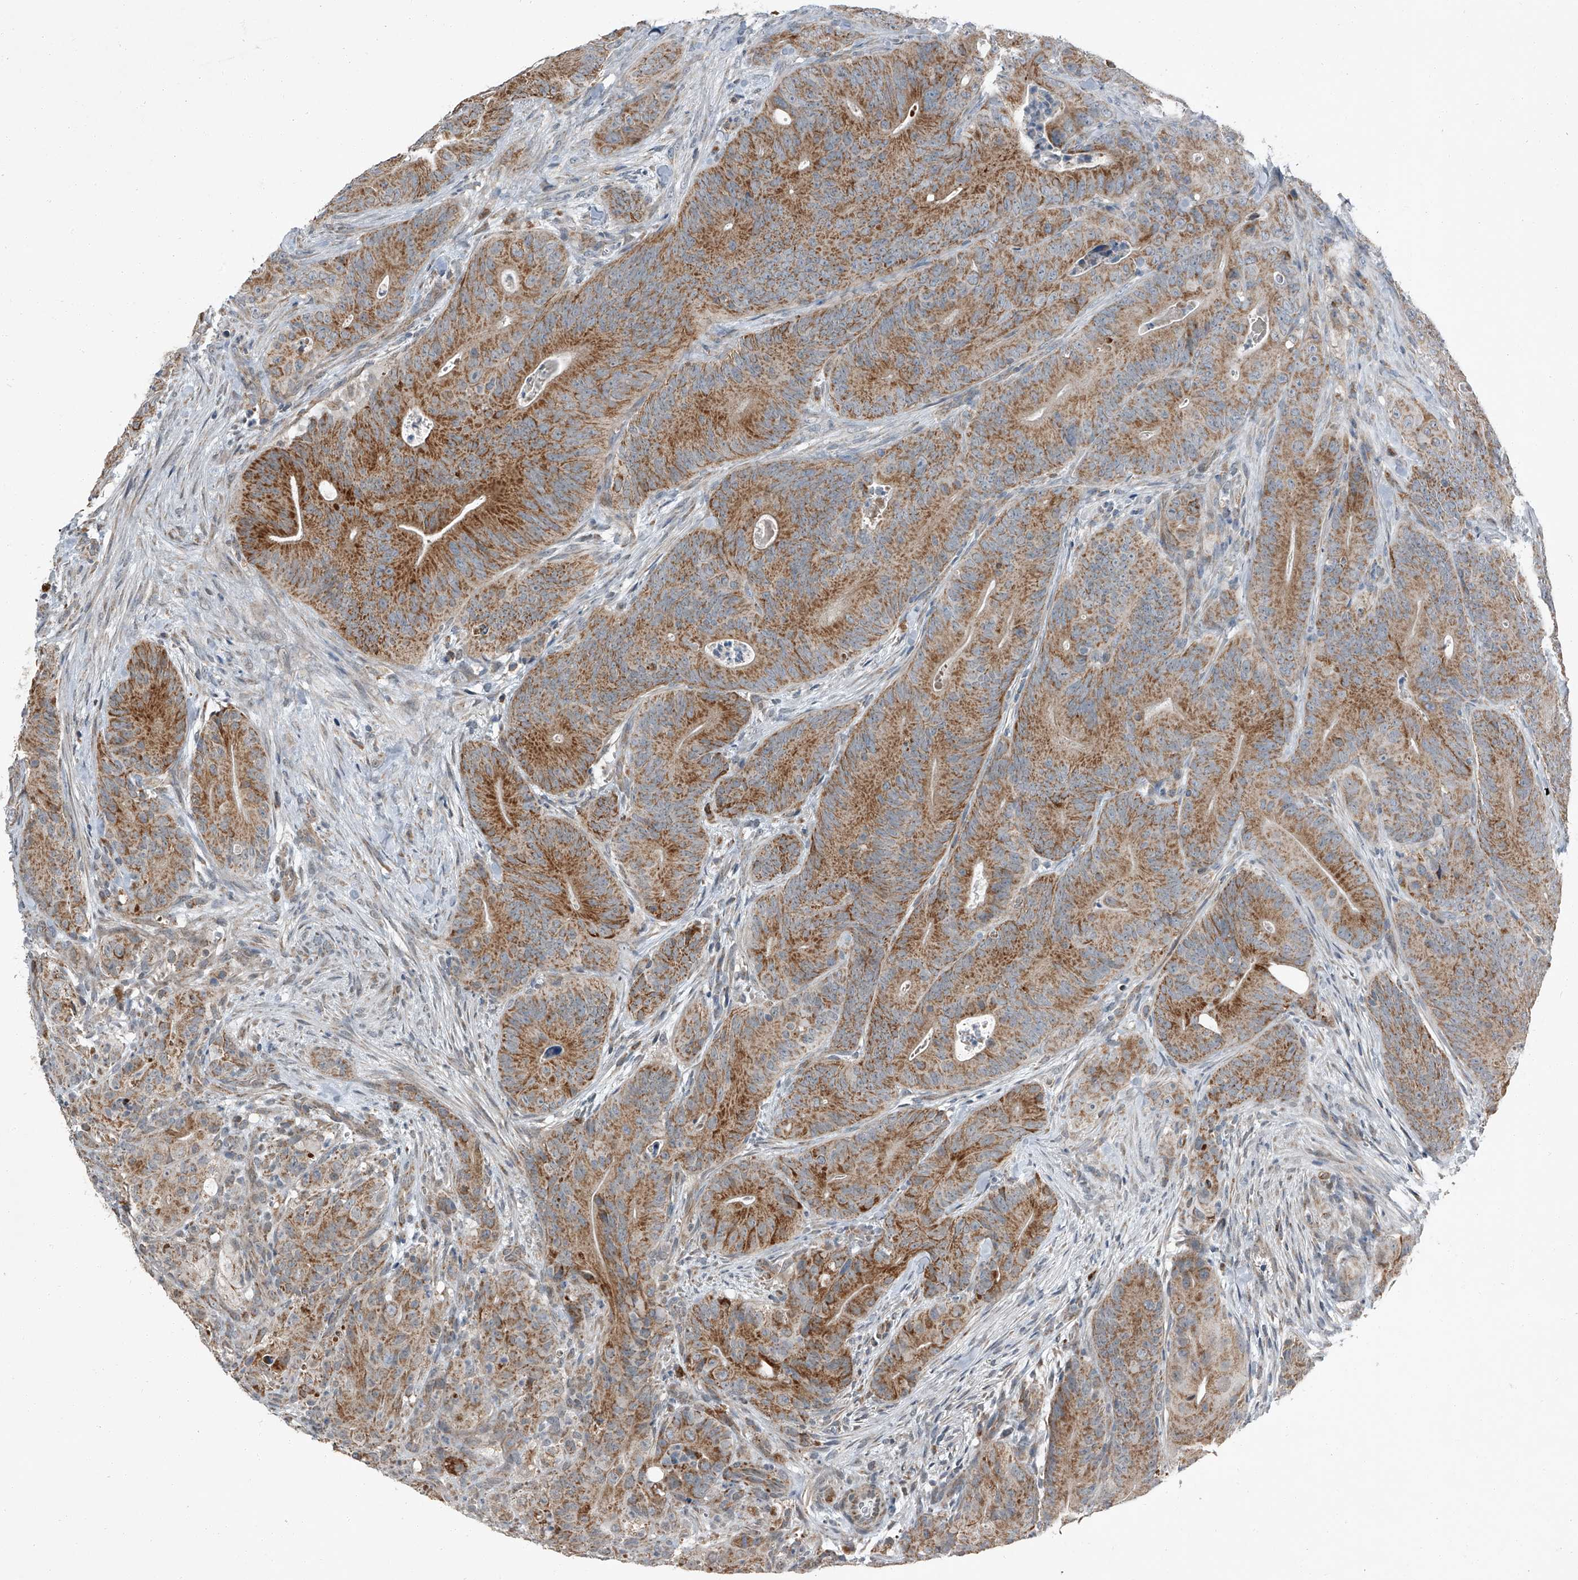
{"staining": {"intensity": "moderate", "quantity": ">75%", "location": "cytoplasmic/membranous"}, "tissue": "colorectal cancer", "cell_type": "Tumor cells", "image_type": "cancer", "snomed": [{"axis": "morphology", "description": "Normal tissue, NOS"}, {"axis": "topography", "description": "Colon"}], "caption": "Immunohistochemistry (DAB) staining of colorectal cancer displays moderate cytoplasmic/membranous protein positivity in about >75% of tumor cells.", "gene": "CHRNA7", "patient": {"sex": "female", "age": 82}}